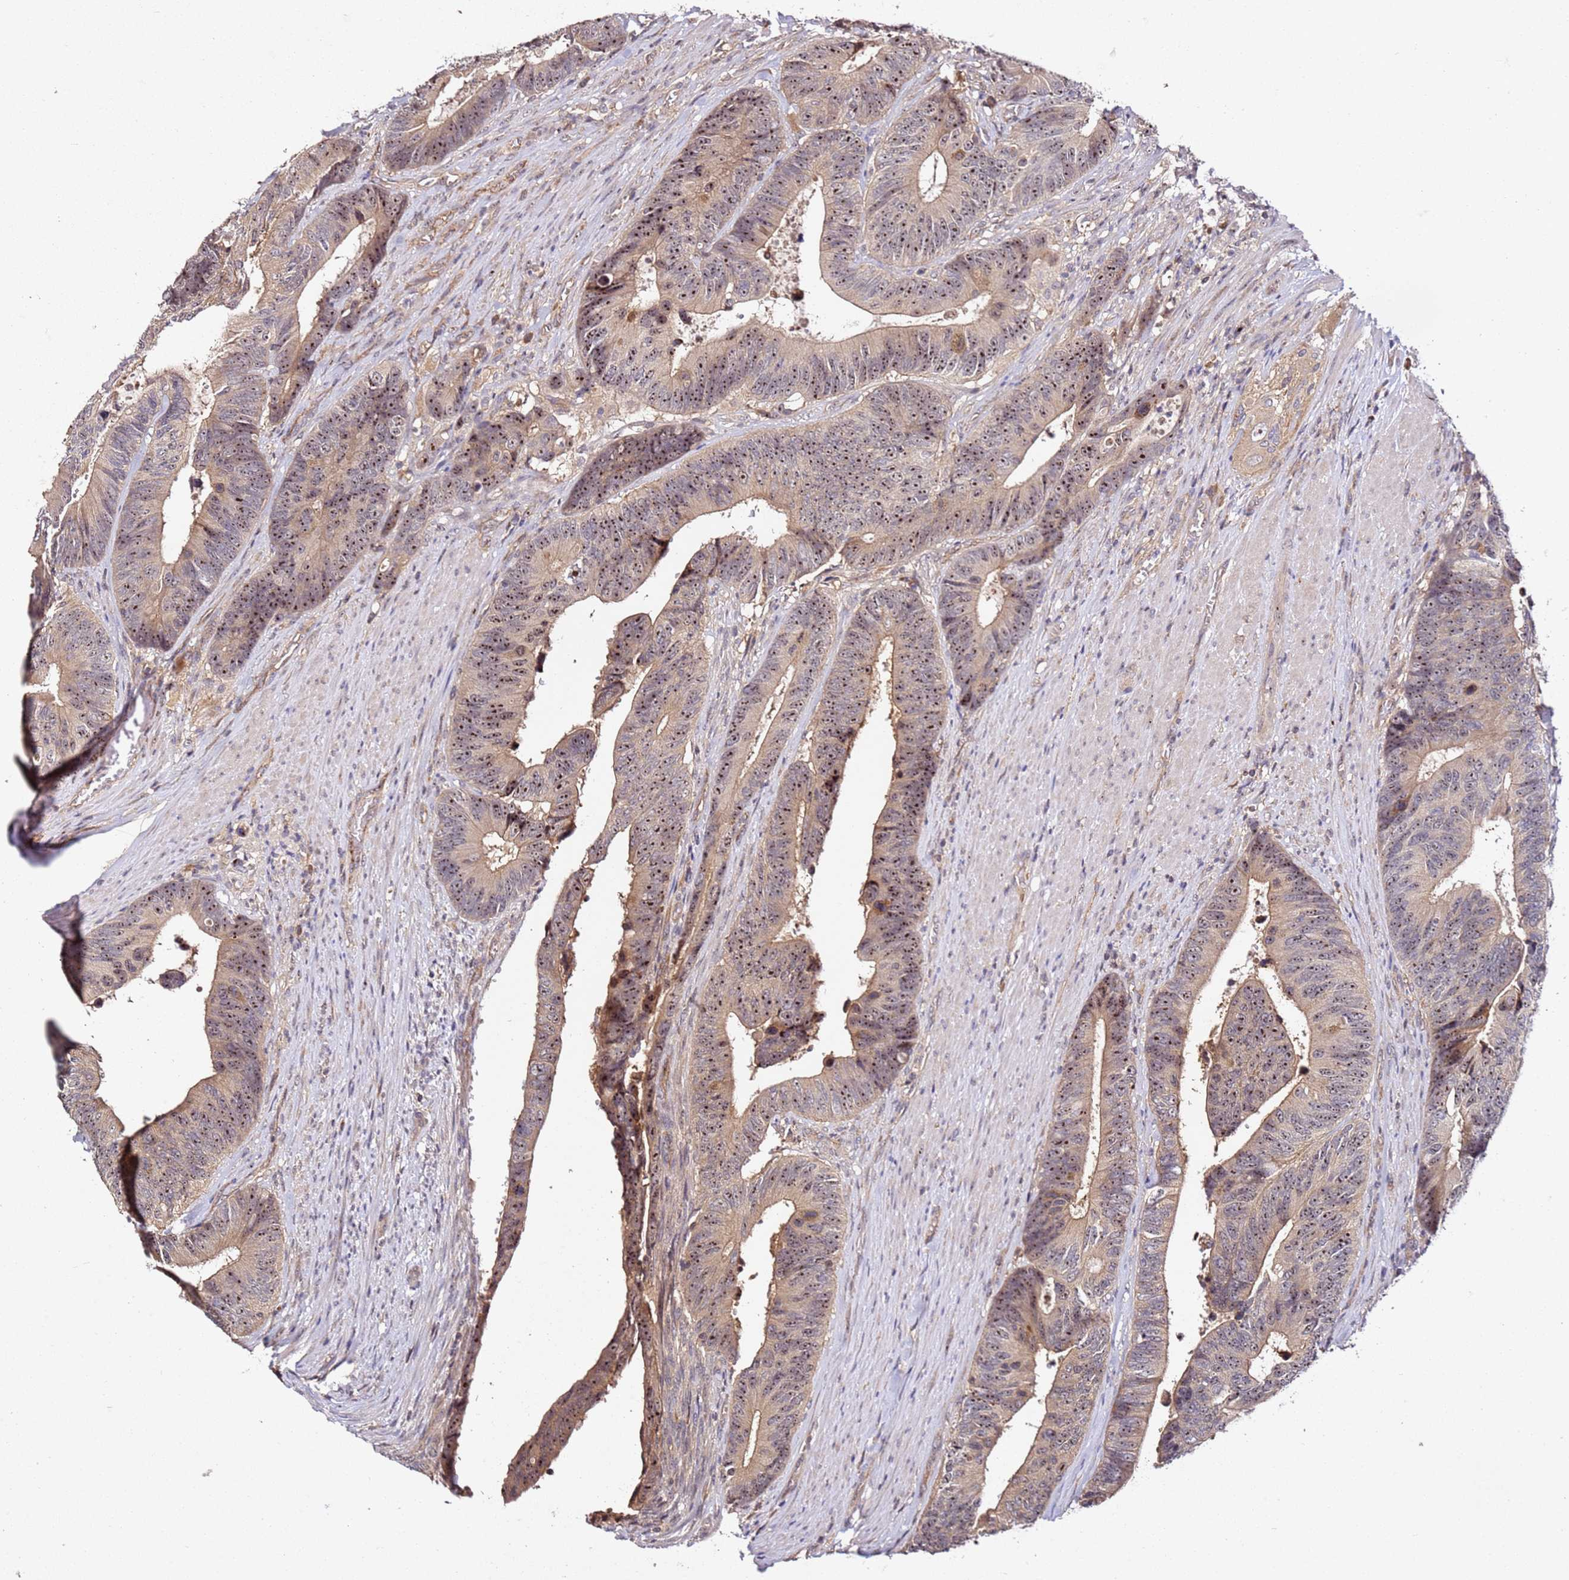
{"staining": {"intensity": "moderate", "quantity": ">75%", "location": "cytoplasmic/membranous,nuclear"}, "tissue": "colorectal cancer", "cell_type": "Tumor cells", "image_type": "cancer", "snomed": [{"axis": "morphology", "description": "Adenocarcinoma, NOS"}, {"axis": "topography", "description": "Colon"}], "caption": "Immunohistochemistry (IHC) micrograph of neoplastic tissue: colorectal cancer (adenocarcinoma) stained using immunohistochemistry (IHC) displays medium levels of moderate protein expression localized specifically in the cytoplasmic/membranous and nuclear of tumor cells, appearing as a cytoplasmic/membranous and nuclear brown color.", "gene": "DDX27", "patient": {"sex": "male", "age": 87}}